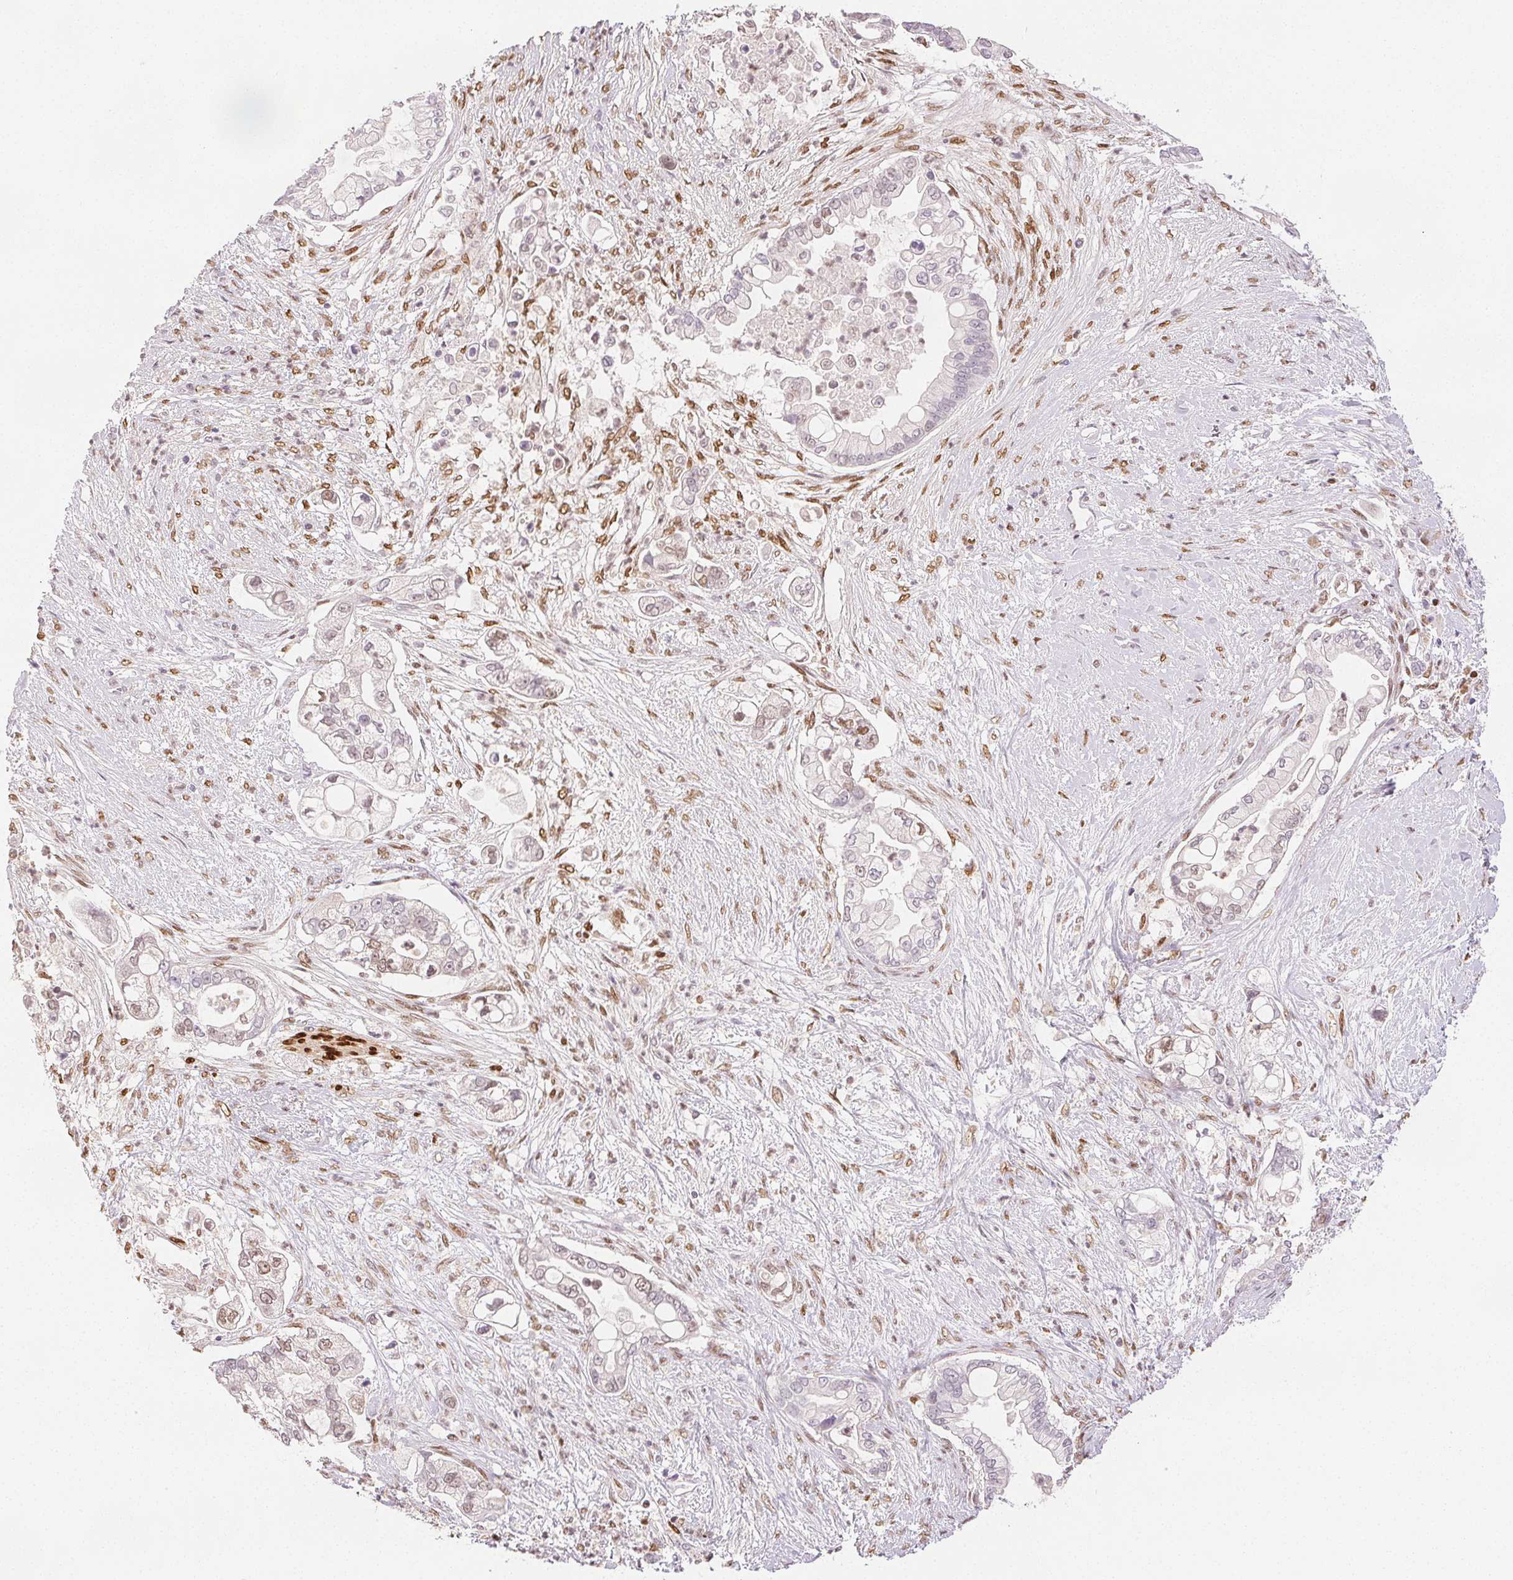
{"staining": {"intensity": "negative", "quantity": "none", "location": "none"}, "tissue": "pancreatic cancer", "cell_type": "Tumor cells", "image_type": "cancer", "snomed": [{"axis": "morphology", "description": "Adenocarcinoma, NOS"}, {"axis": "topography", "description": "Pancreas"}], "caption": "IHC of pancreatic cancer (adenocarcinoma) displays no staining in tumor cells.", "gene": "RUNX2", "patient": {"sex": "female", "age": 69}}